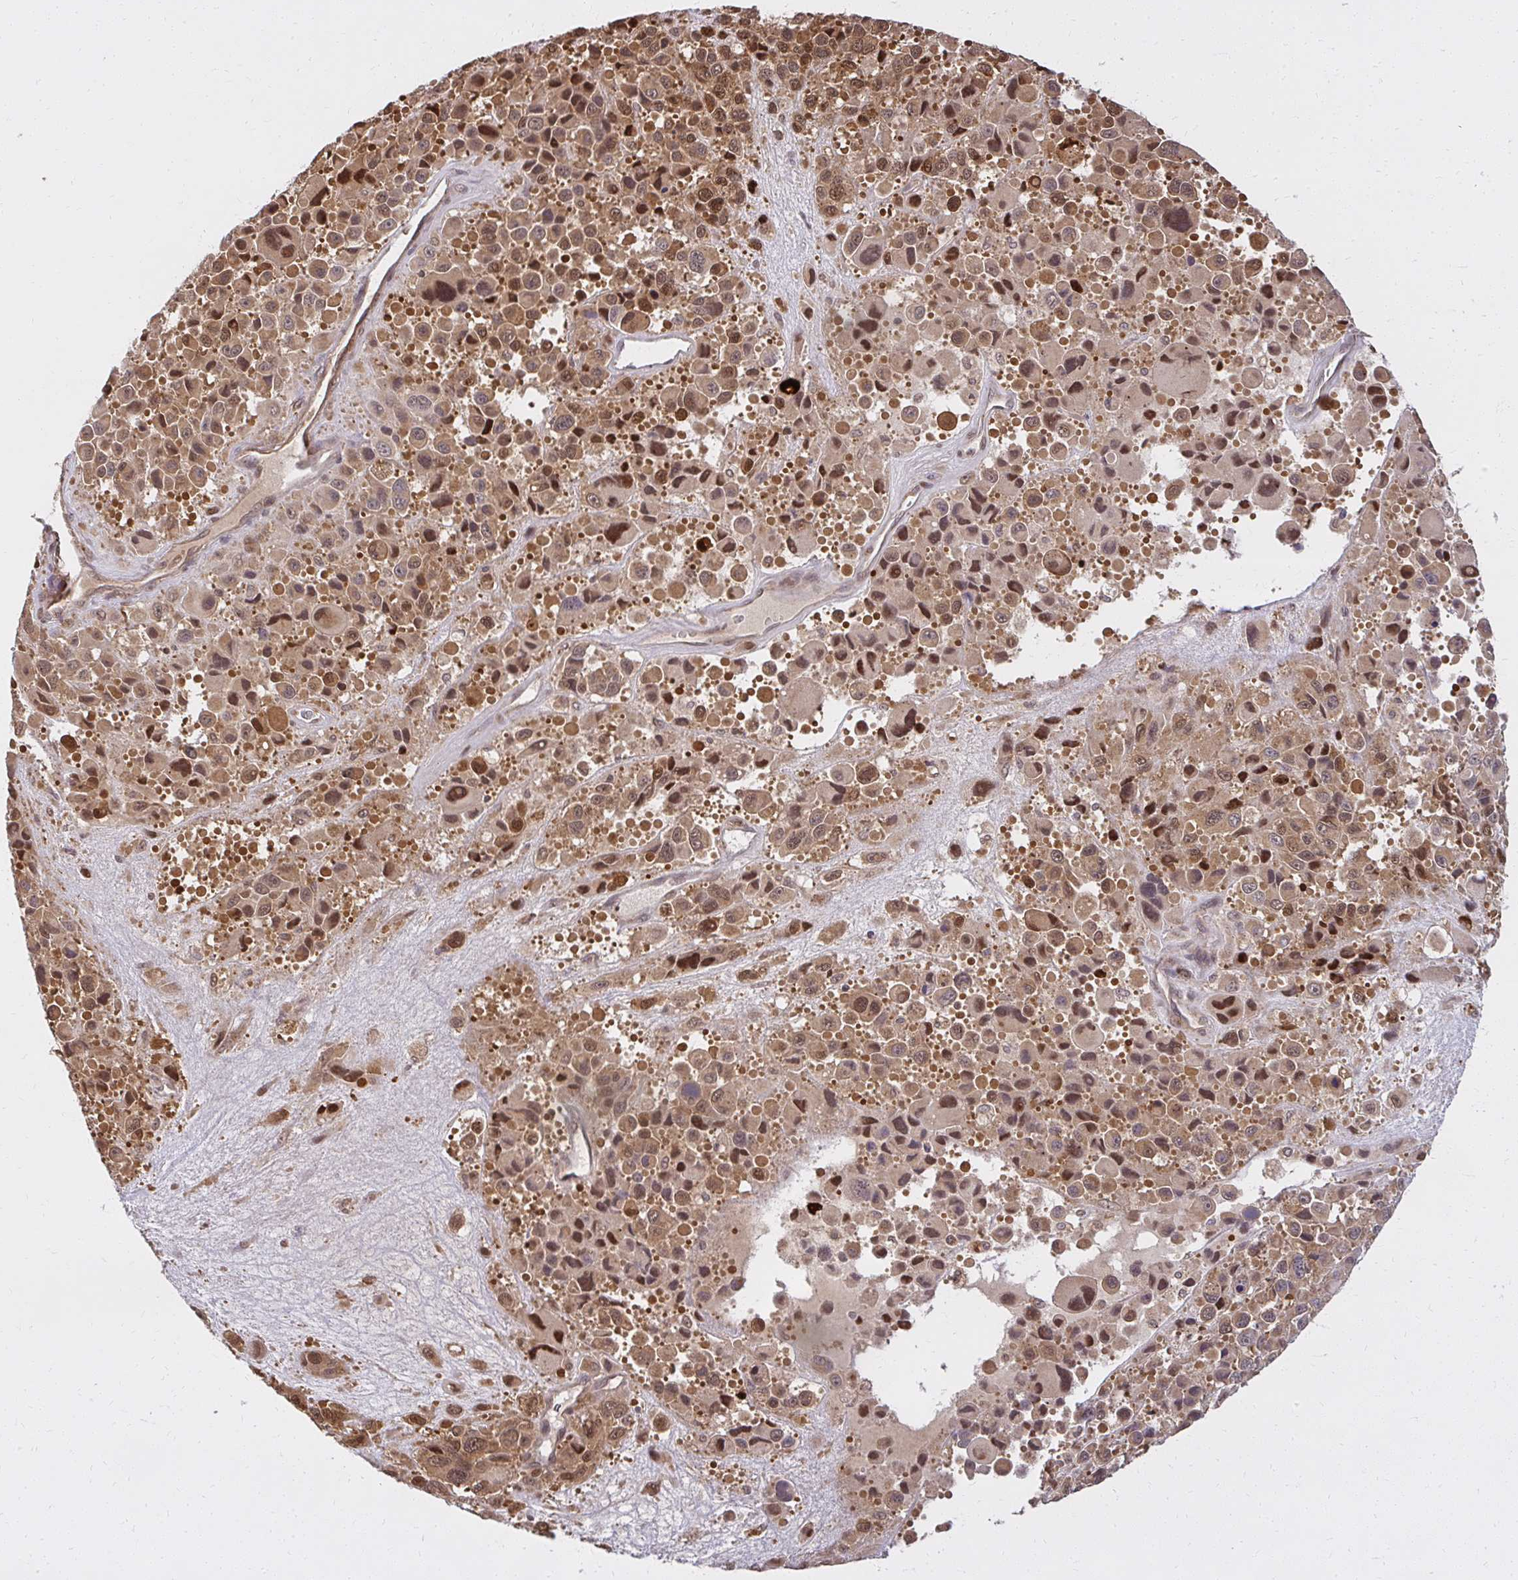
{"staining": {"intensity": "moderate", "quantity": ">75%", "location": "cytoplasmic/membranous,nuclear"}, "tissue": "melanoma", "cell_type": "Tumor cells", "image_type": "cancer", "snomed": [{"axis": "morphology", "description": "Malignant melanoma, Metastatic site"}, {"axis": "topography", "description": "Lymph node"}], "caption": "Malignant melanoma (metastatic site) stained for a protein demonstrates moderate cytoplasmic/membranous and nuclear positivity in tumor cells.", "gene": "LARS2", "patient": {"sex": "female", "age": 65}}